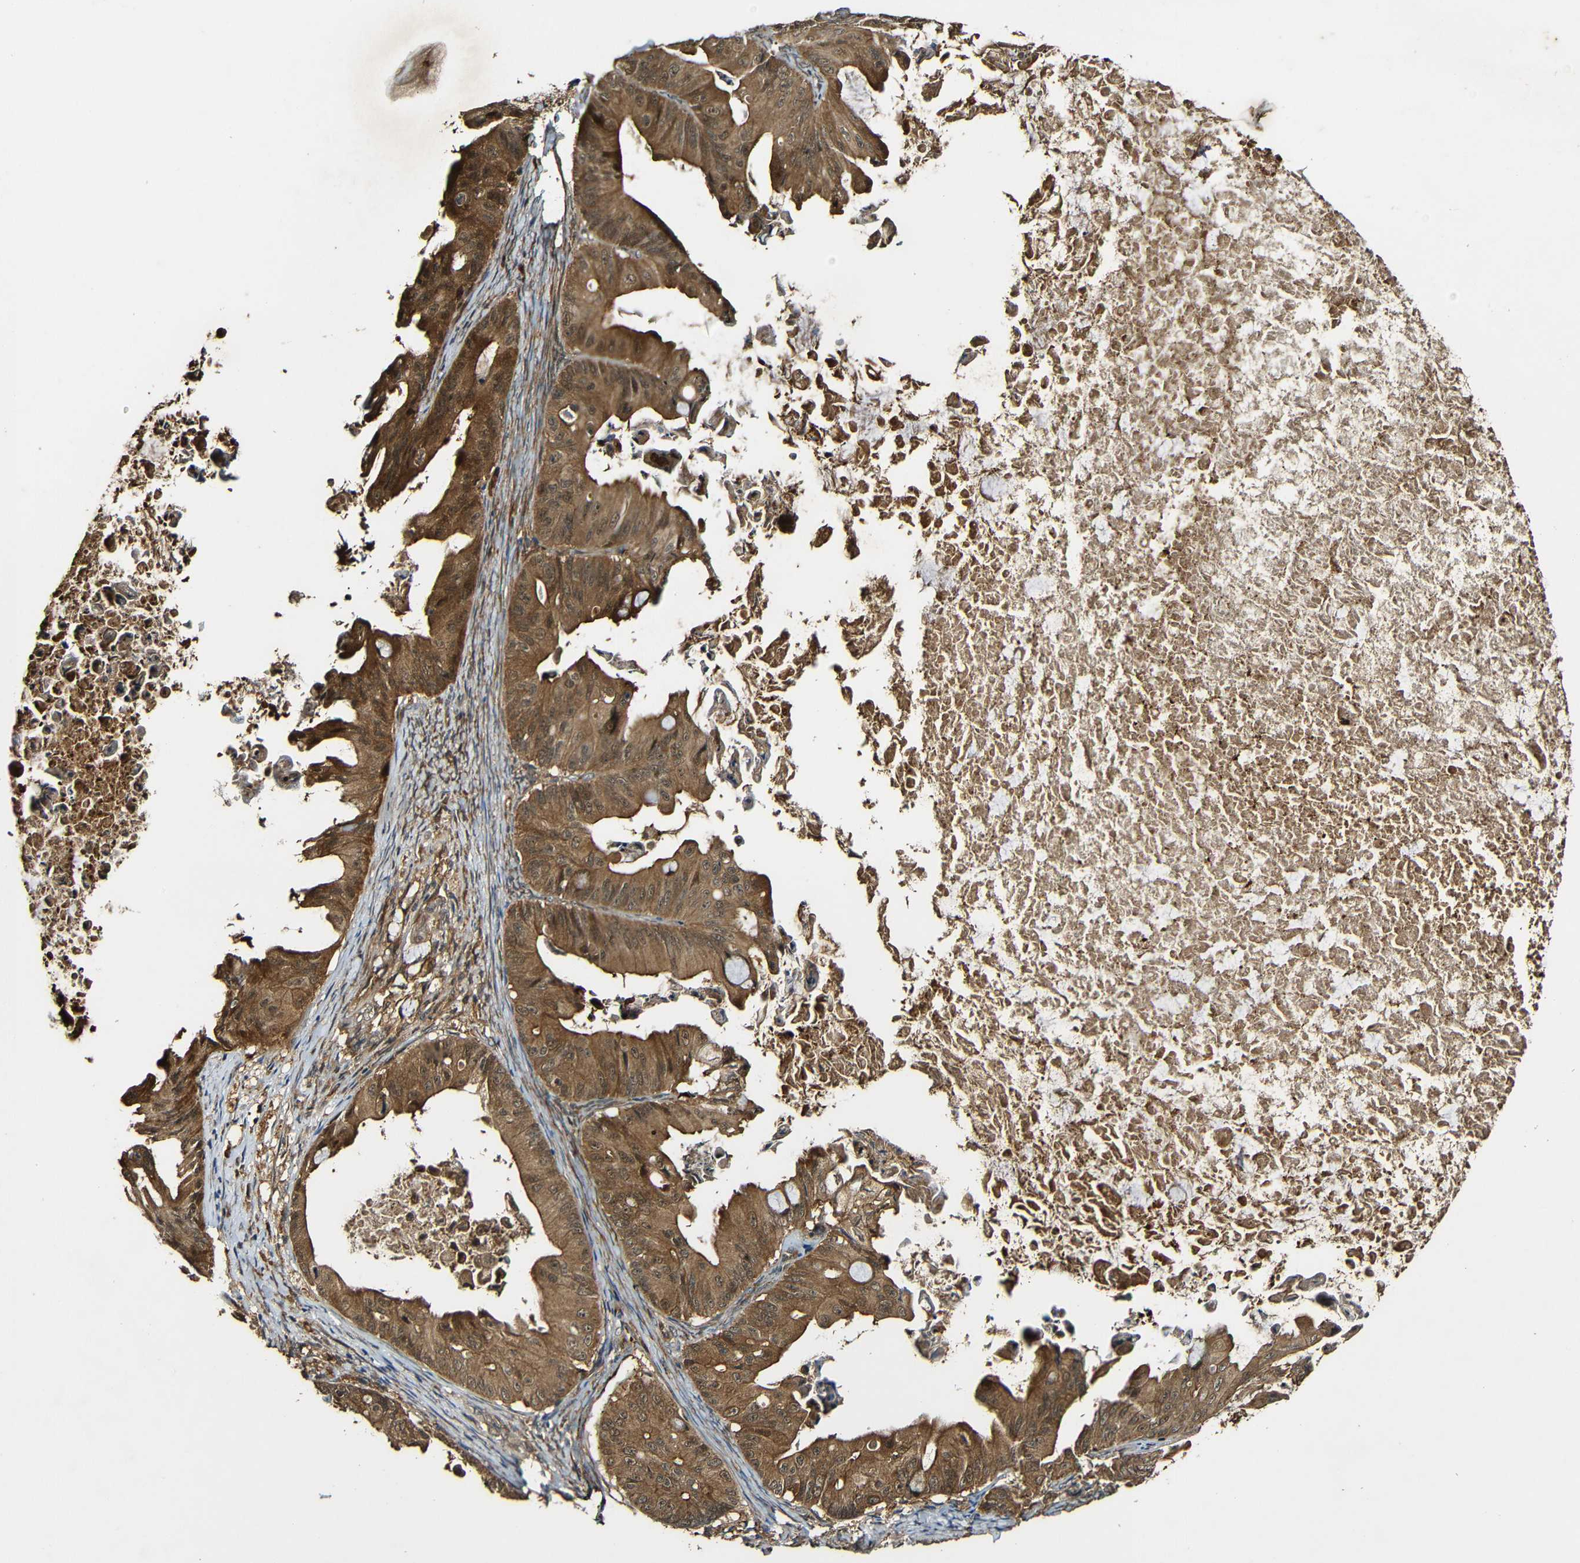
{"staining": {"intensity": "strong", "quantity": ">75%", "location": "cytoplasmic/membranous"}, "tissue": "ovarian cancer", "cell_type": "Tumor cells", "image_type": "cancer", "snomed": [{"axis": "morphology", "description": "Cystadenocarcinoma, mucinous, NOS"}, {"axis": "topography", "description": "Ovary"}], "caption": "Human ovarian cancer (mucinous cystadenocarcinoma) stained for a protein (brown) exhibits strong cytoplasmic/membranous positive staining in approximately >75% of tumor cells.", "gene": "CASP8", "patient": {"sex": "female", "age": 37}}